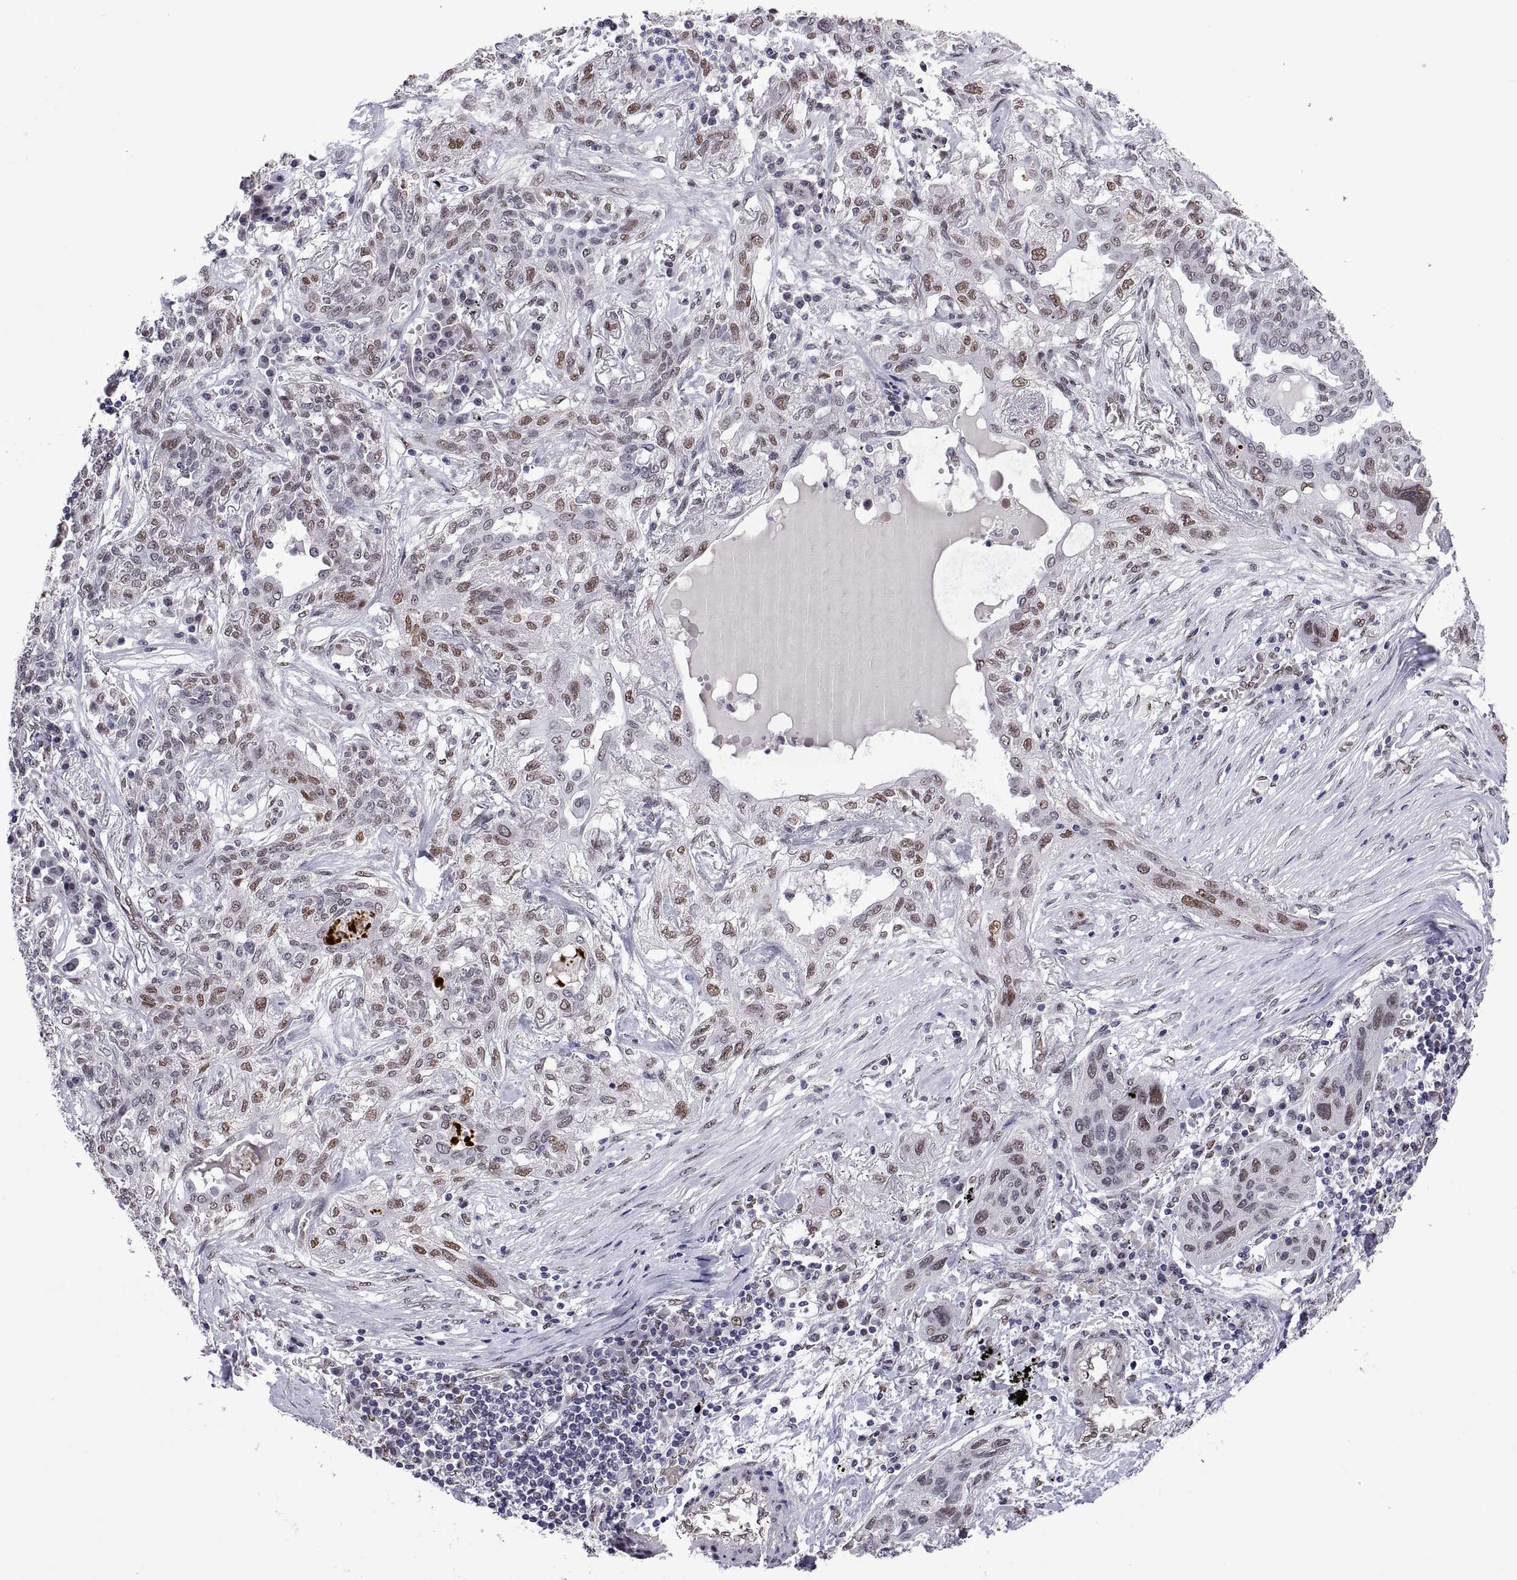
{"staining": {"intensity": "weak", "quantity": "25%-75%", "location": "nuclear"}, "tissue": "lung cancer", "cell_type": "Tumor cells", "image_type": "cancer", "snomed": [{"axis": "morphology", "description": "Squamous cell carcinoma, NOS"}, {"axis": "topography", "description": "Lung"}], "caption": "A low amount of weak nuclear expression is present in approximately 25%-75% of tumor cells in lung cancer tissue.", "gene": "NR4A1", "patient": {"sex": "female", "age": 70}}